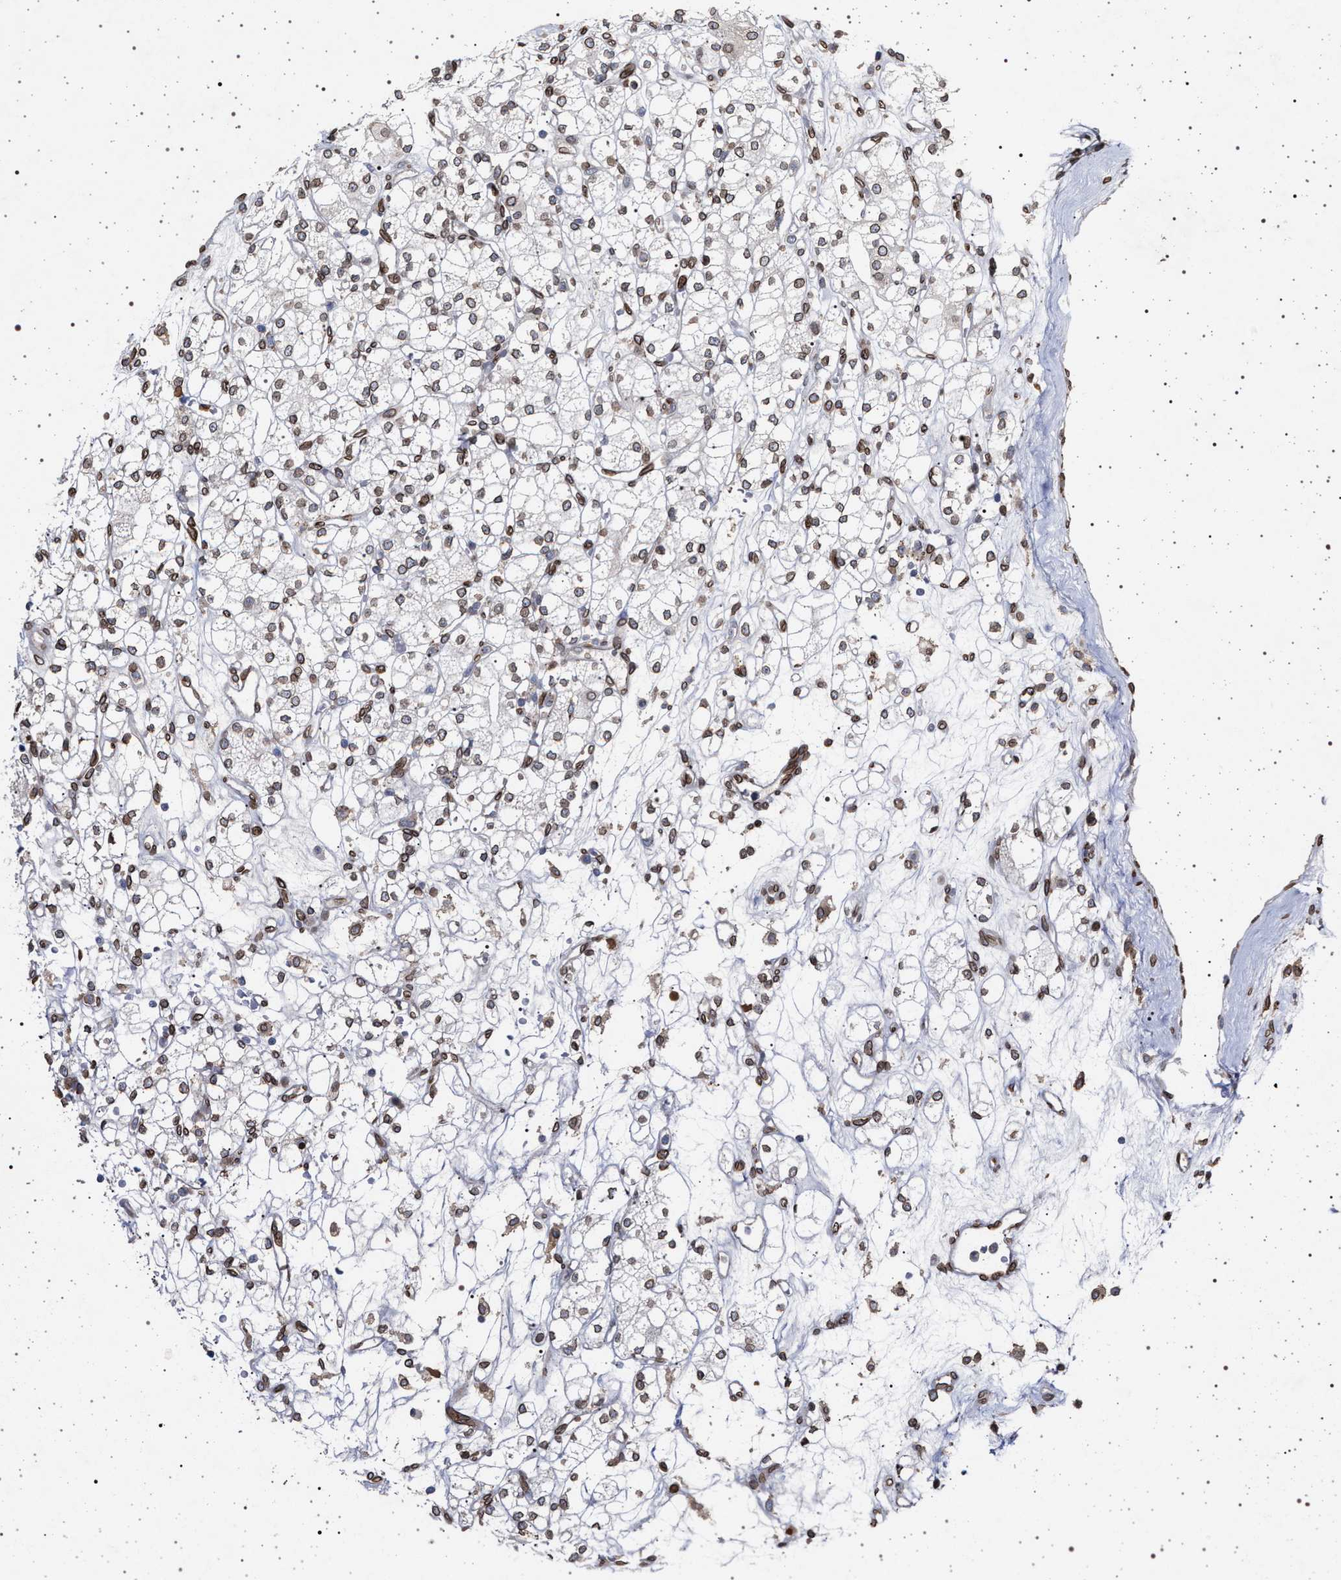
{"staining": {"intensity": "moderate", "quantity": ">75%", "location": "cytoplasmic/membranous,nuclear"}, "tissue": "renal cancer", "cell_type": "Tumor cells", "image_type": "cancer", "snomed": [{"axis": "morphology", "description": "Adenocarcinoma, NOS"}, {"axis": "topography", "description": "Kidney"}], "caption": "Renal cancer was stained to show a protein in brown. There is medium levels of moderate cytoplasmic/membranous and nuclear expression in about >75% of tumor cells. (DAB (3,3'-diaminobenzidine) IHC with brightfield microscopy, high magnification).", "gene": "ING2", "patient": {"sex": "male", "age": 77}}